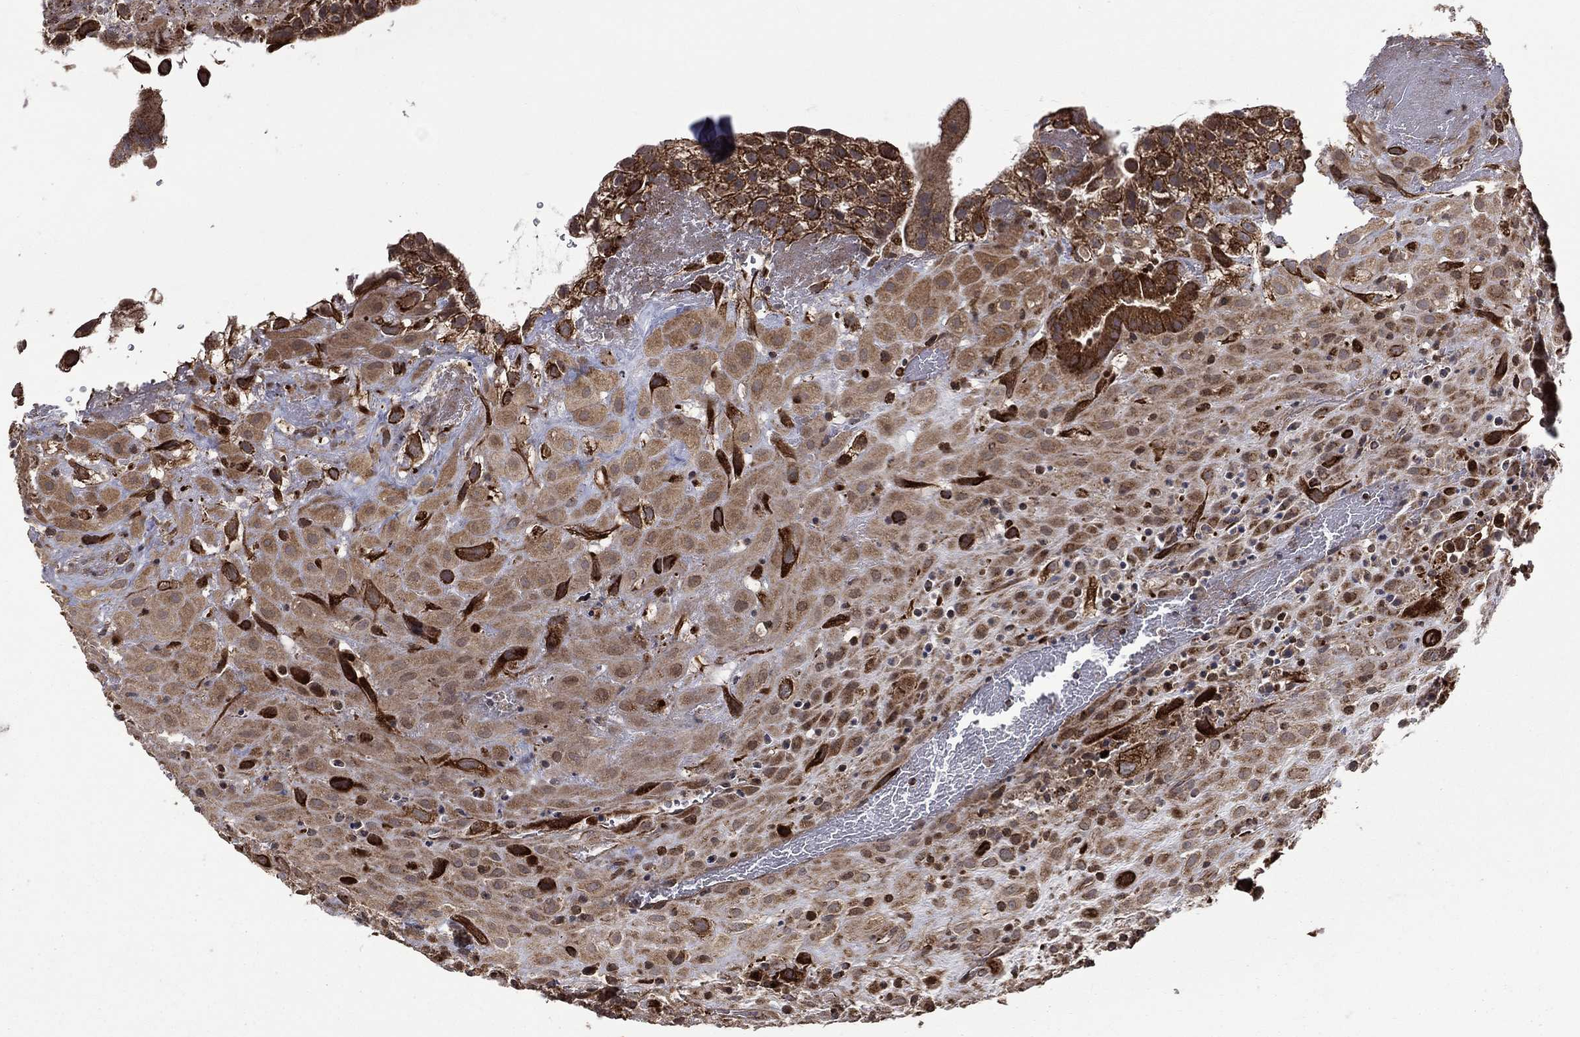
{"staining": {"intensity": "weak", "quantity": "25%-75%", "location": "cytoplasmic/membranous"}, "tissue": "placenta", "cell_type": "Decidual cells", "image_type": "normal", "snomed": [{"axis": "morphology", "description": "Normal tissue, NOS"}, {"axis": "topography", "description": "Placenta"}], "caption": "Immunohistochemical staining of benign placenta shows weak cytoplasmic/membranous protein positivity in approximately 25%-75% of decidual cells. (brown staining indicates protein expression, while blue staining denotes nuclei).", "gene": "GIMAP6", "patient": {"sex": "female", "age": 19}}